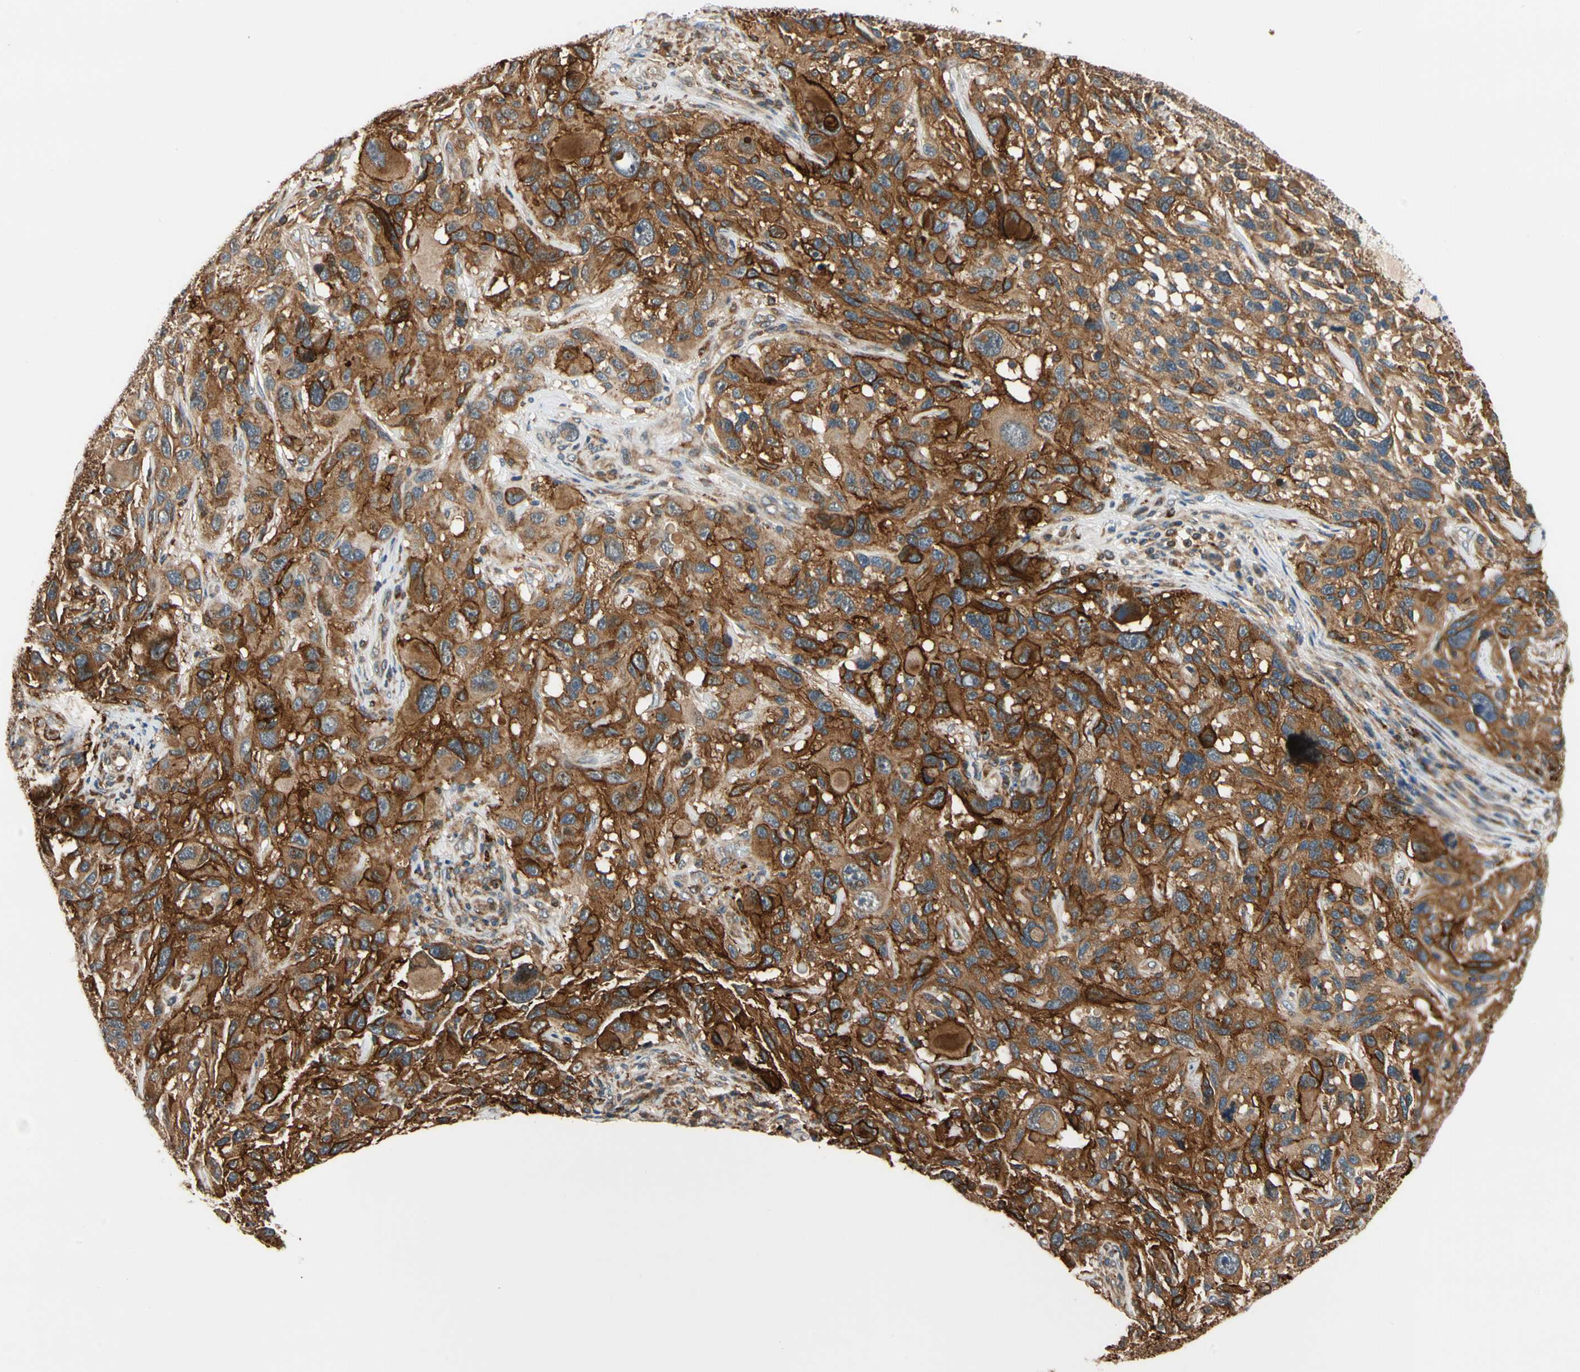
{"staining": {"intensity": "strong", "quantity": ">75%", "location": "cytoplasmic/membranous"}, "tissue": "melanoma", "cell_type": "Tumor cells", "image_type": "cancer", "snomed": [{"axis": "morphology", "description": "Malignant melanoma, NOS"}, {"axis": "topography", "description": "Skin"}], "caption": "A brown stain highlights strong cytoplasmic/membranous expression of a protein in human malignant melanoma tumor cells.", "gene": "ANKHD1", "patient": {"sex": "male", "age": 53}}